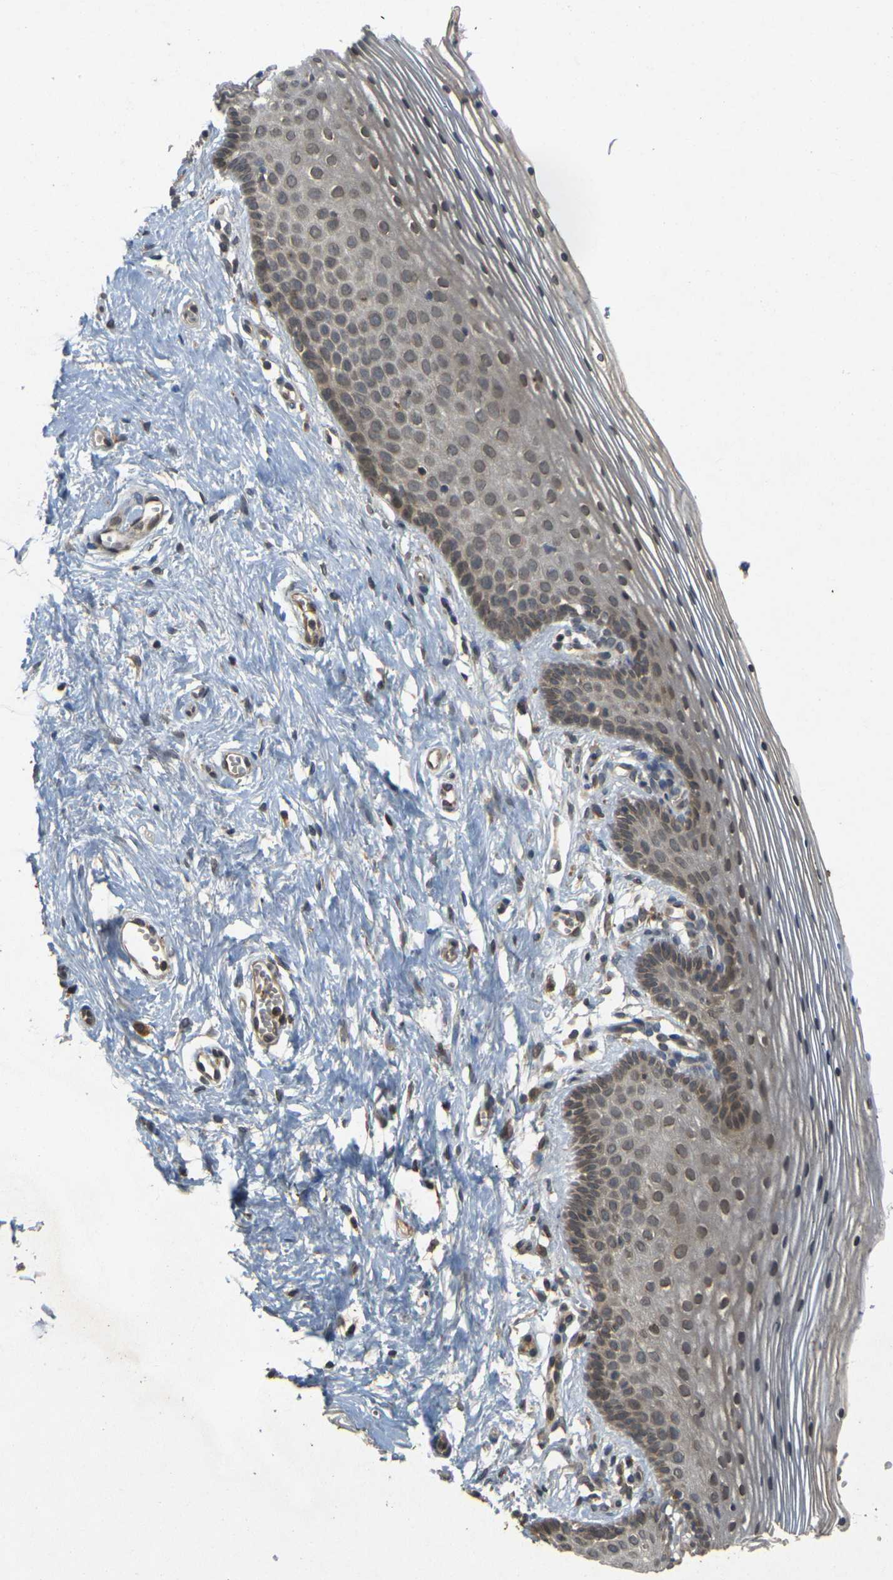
{"staining": {"intensity": "moderate", "quantity": "25%-75%", "location": "cytoplasmic/membranous,nuclear"}, "tissue": "vagina", "cell_type": "Squamous epithelial cells", "image_type": "normal", "snomed": [{"axis": "morphology", "description": "Normal tissue, NOS"}, {"axis": "topography", "description": "Vagina"}], "caption": "Vagina stained with immunohistochemistry reveals moderate cytoplasmic/membranous,nuclear staining in approximately 25%-75% of squamous epithelial cells. The staining was performed using DAB (3,3'-diaminobenzidine) to visualize the protein expression in brown, while the nuclei were stained in blue with hematoxylin (Magnification: 20x).", "gene": "ERN1", "patient": {"sex": "female", "age": 32}}